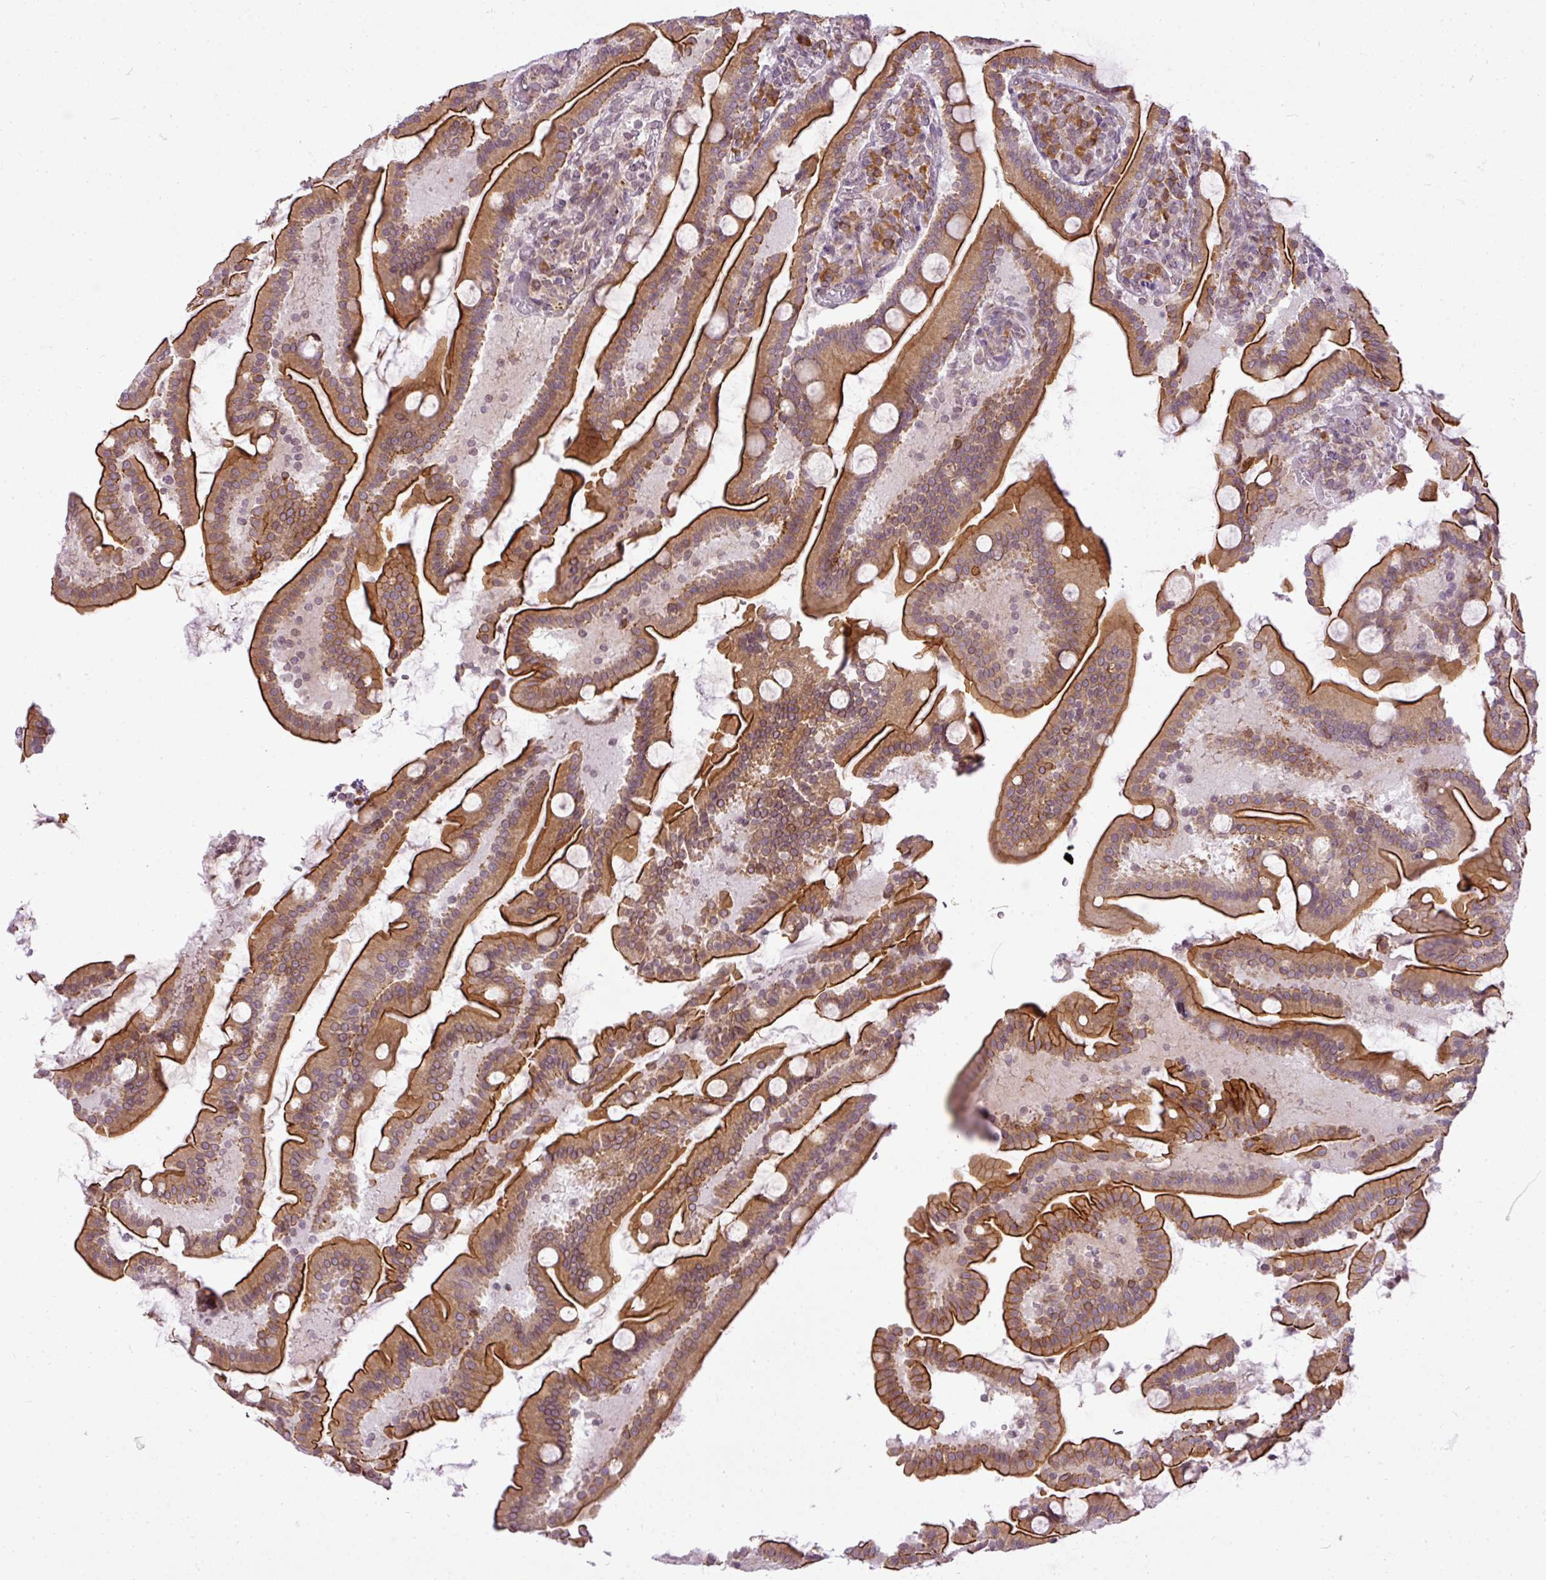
{"staining": {"intensity": "strong", "quantity": "25%-75%", "location": "cytoplasmic/membranous"}, "tissue": "duodenum", "cell_type": "Glandular cells", "image_type": "normal", "snomed": [{"axis": "morphology", "description": "Normal tissue, NOS"}, {"axis": "topography", "description": "Duodenum"}], "caption": "Protein staining demonstrates strong cytoplasmic/membranous positivity in approximately 25%-75% of glandular cells in benign duodenum. The protein is shown in brown color, while the nuclei are stained blue.", "gene": "COX18", "patient": {"sex": "male", "age": 55}}